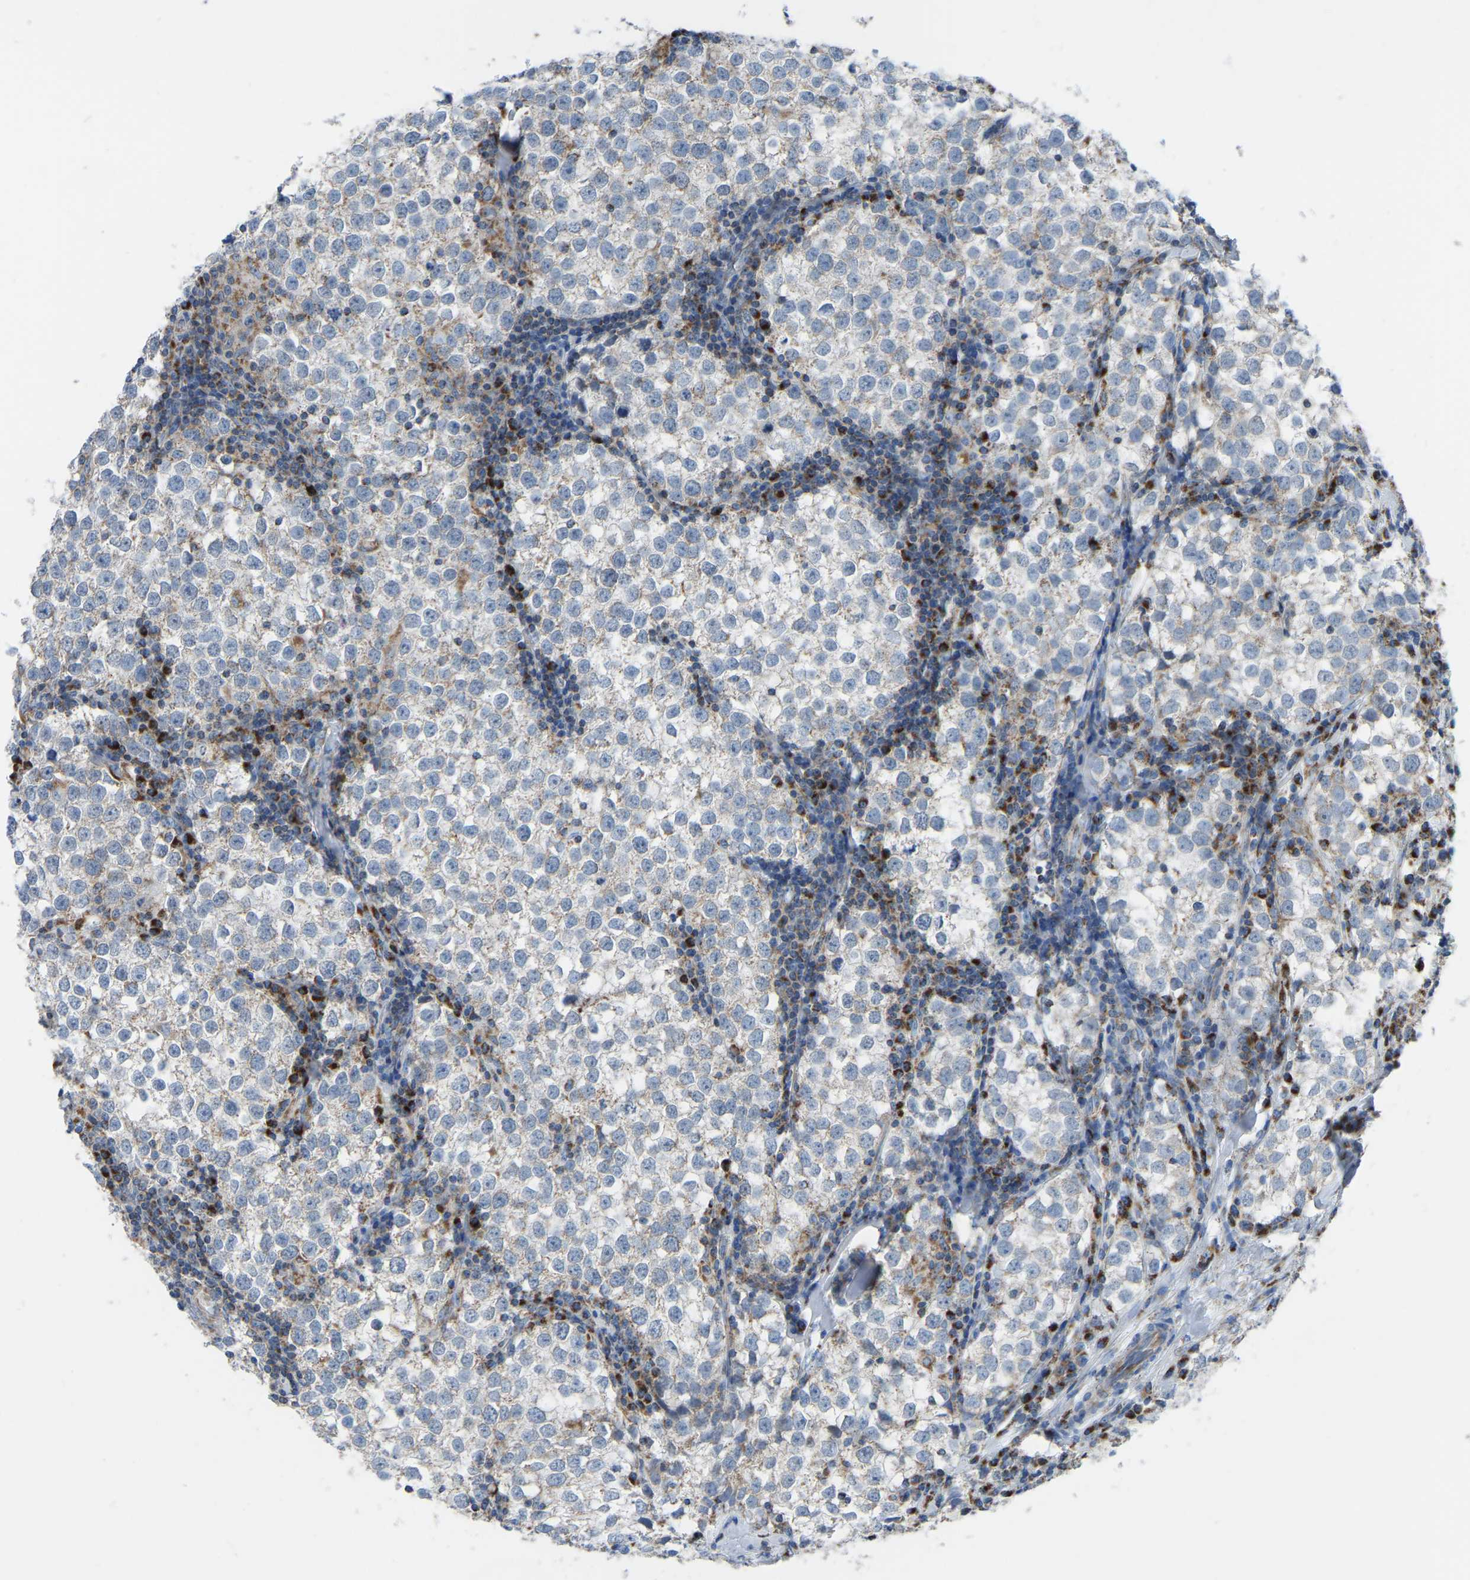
{"staining": {"intensity": "negative", "quantity": "none", "location": "none"}, "tissue": "testis cancer", "cell_type": "Tumor cells", "image_type": "cancer", "snomed": [{"axis": "morphology", "description": "Seminoma, NOS"}, {"axis": "morphology", "description": "Carcinoma, Embryonal, NOS"}, {"axis": "topography", "description": "Testis"}], "caption": "DAB immunohistochemical staining of human testis cancer (seminoma) demonstrates no significant staining in tumor cells.", "gene": "ETFB", "patient": {"sex": "male", "age": 36}}